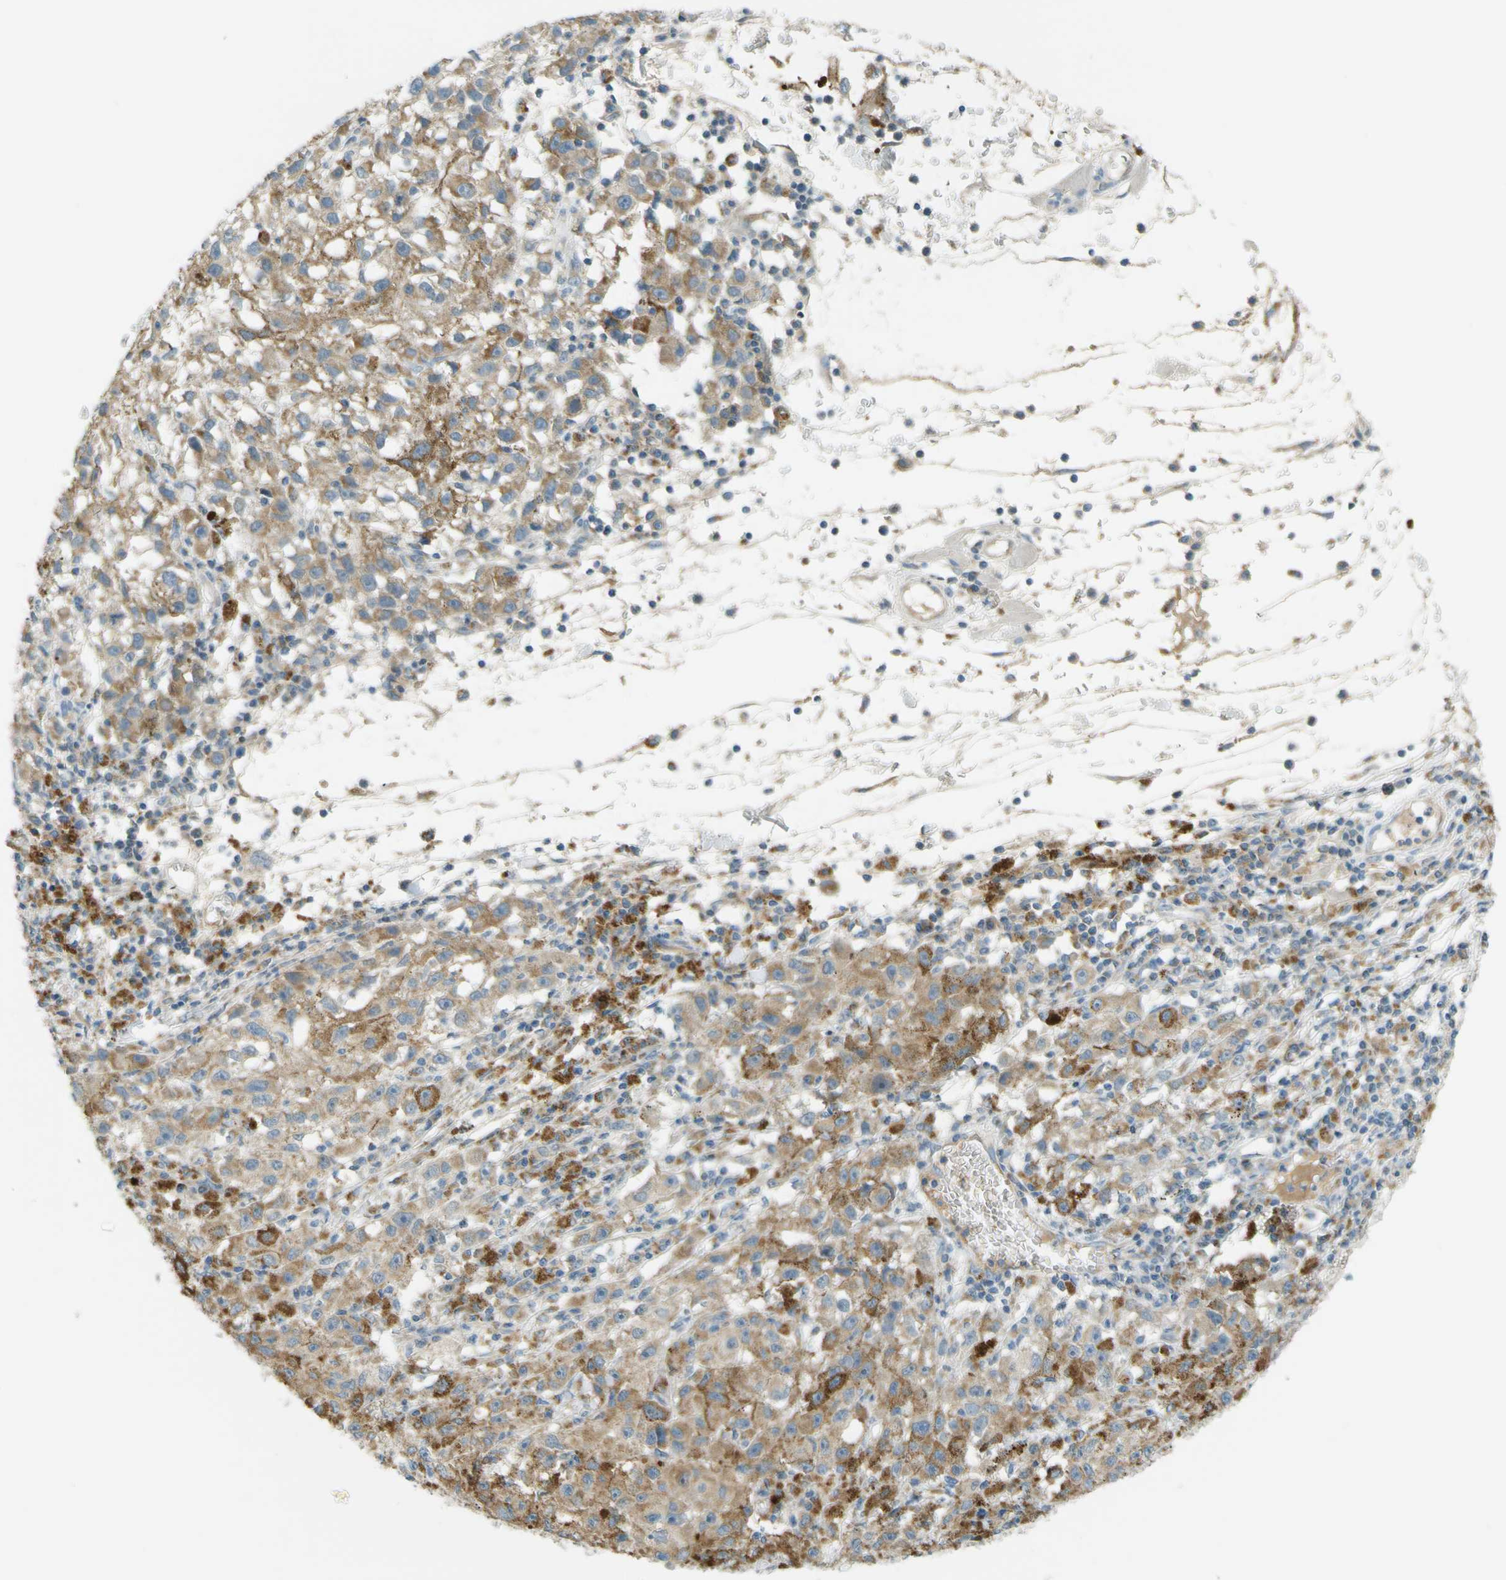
{"staining": {"intensity": "weak", "quantity": ">75%", "location": "cytoplasmic/membranous"}, "tissue": "melanoma", "cell_type": "Tumor cells", "image_type": "cancer", "snomed": [{"axis": "morphology", "description": "Malignant melanoma, NOS"}, {"axis": "topography", "description": "Skin"}], "caption": "This photomicrograph shows melanoma stained with IHC to label a protein in brown. The cytoplasmic/membranous of tumor cells show weak positivity for the protein. Nuclei are counter-stained blue.", "gene": "FKTN", "patient": {"sex": "female", "age": 104}}